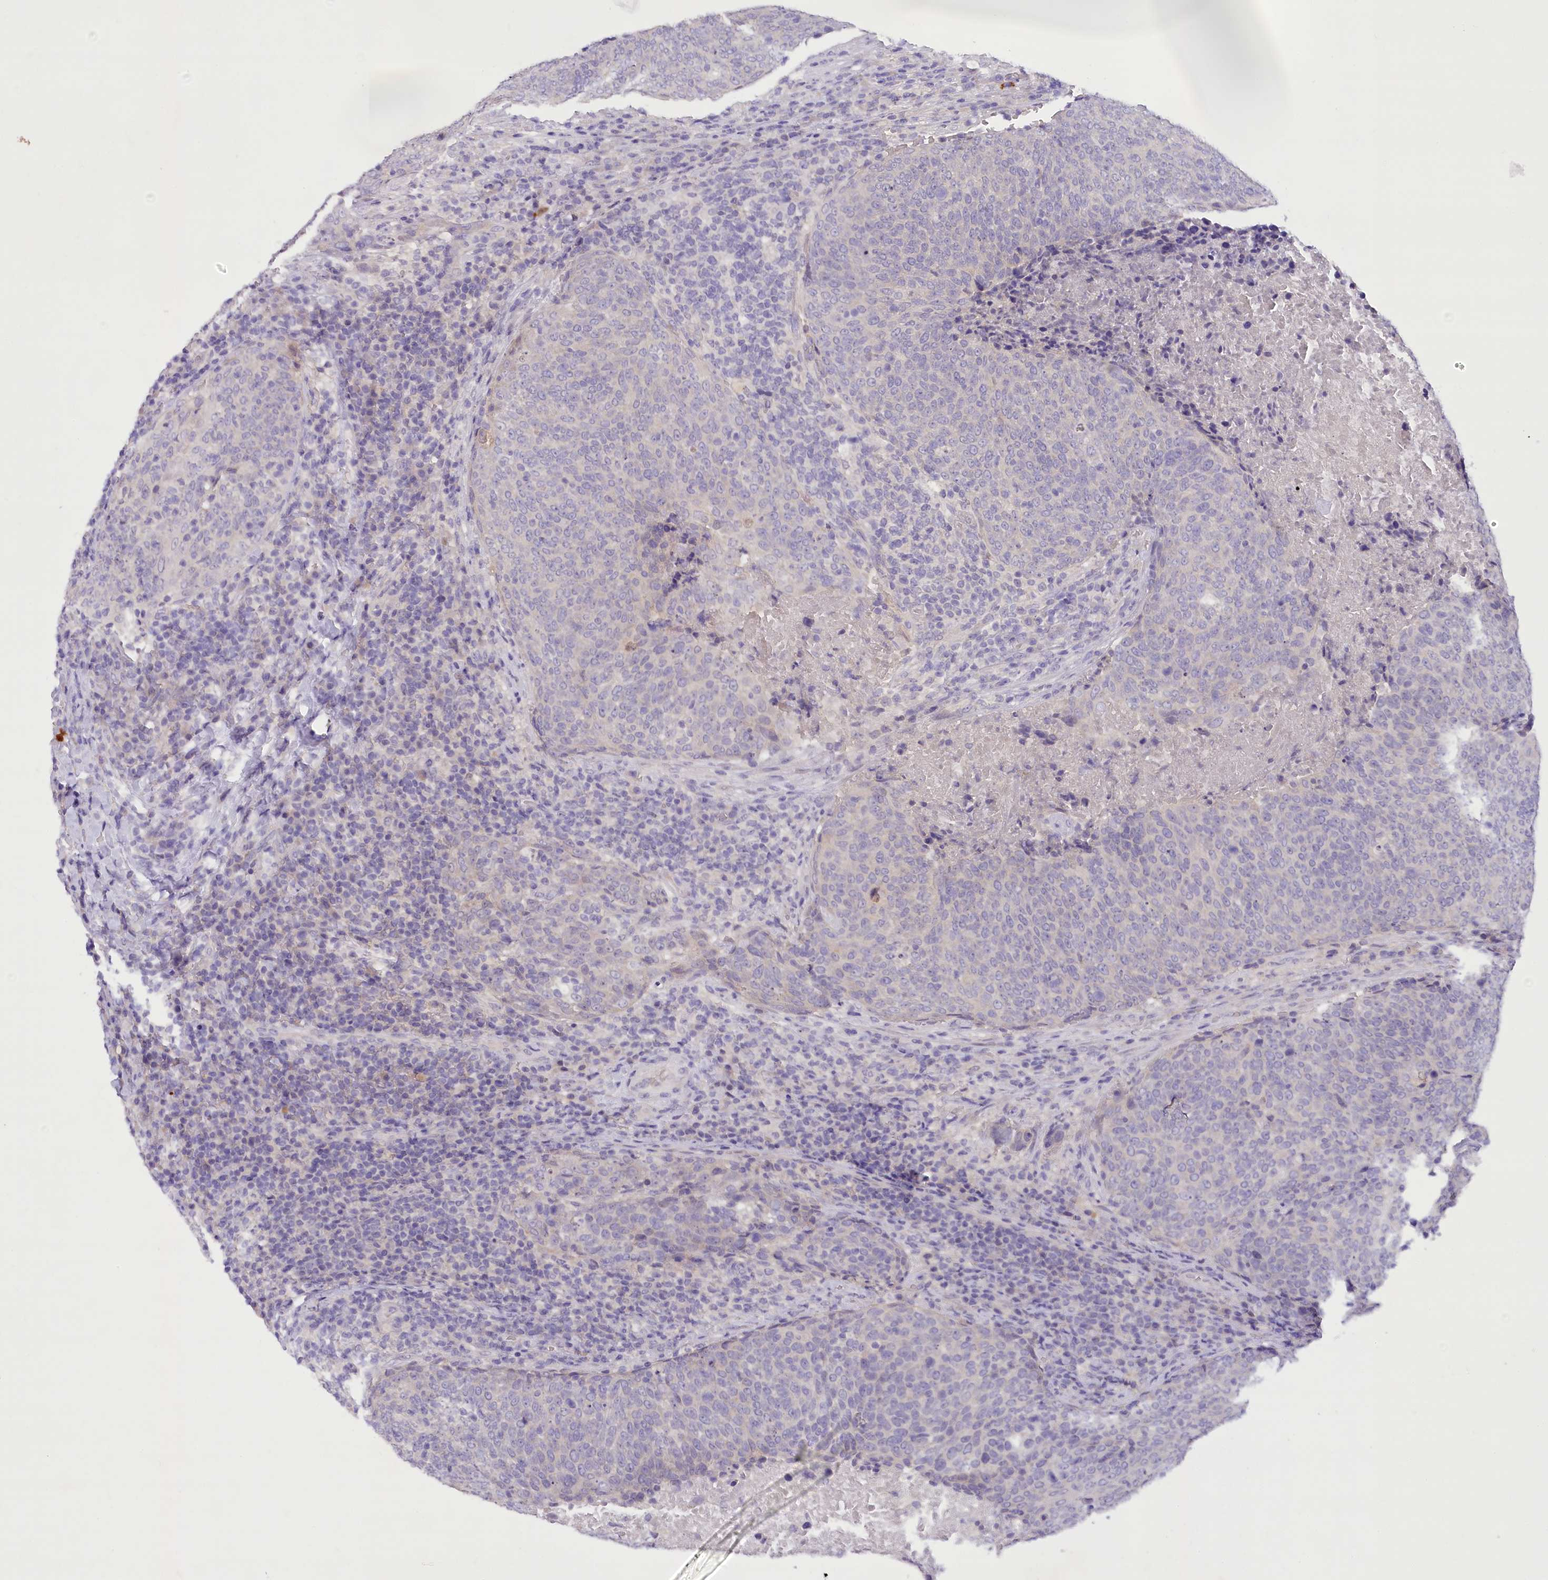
{"staining": {"intensity": "negative", "quantity": "none", "location": "none"}, "tissue": "head and neck cancer", "cell_type": "Tumor cells", "image_type": "cancer", "snomed": [{"axis": "morphology", "description": "Squamous cell carcinoma, NOS"}, {"axis": "morphology", "description": "Squamous cell carcinoma, metastatic, NOS"}, {"axis": "topography", "description": "Lymph node"}, {"axis": "topography", "description": "Head-Neck"}], "caption": "Immunohistochemistry histopathology image of metastatic squamous cell carcinoma (head and neck) stained for a protein (brown), which exhibits no positivity in tumor cells.", "gene": "DCUN1D1", "patient": {"sex": "male", "age": 62}}